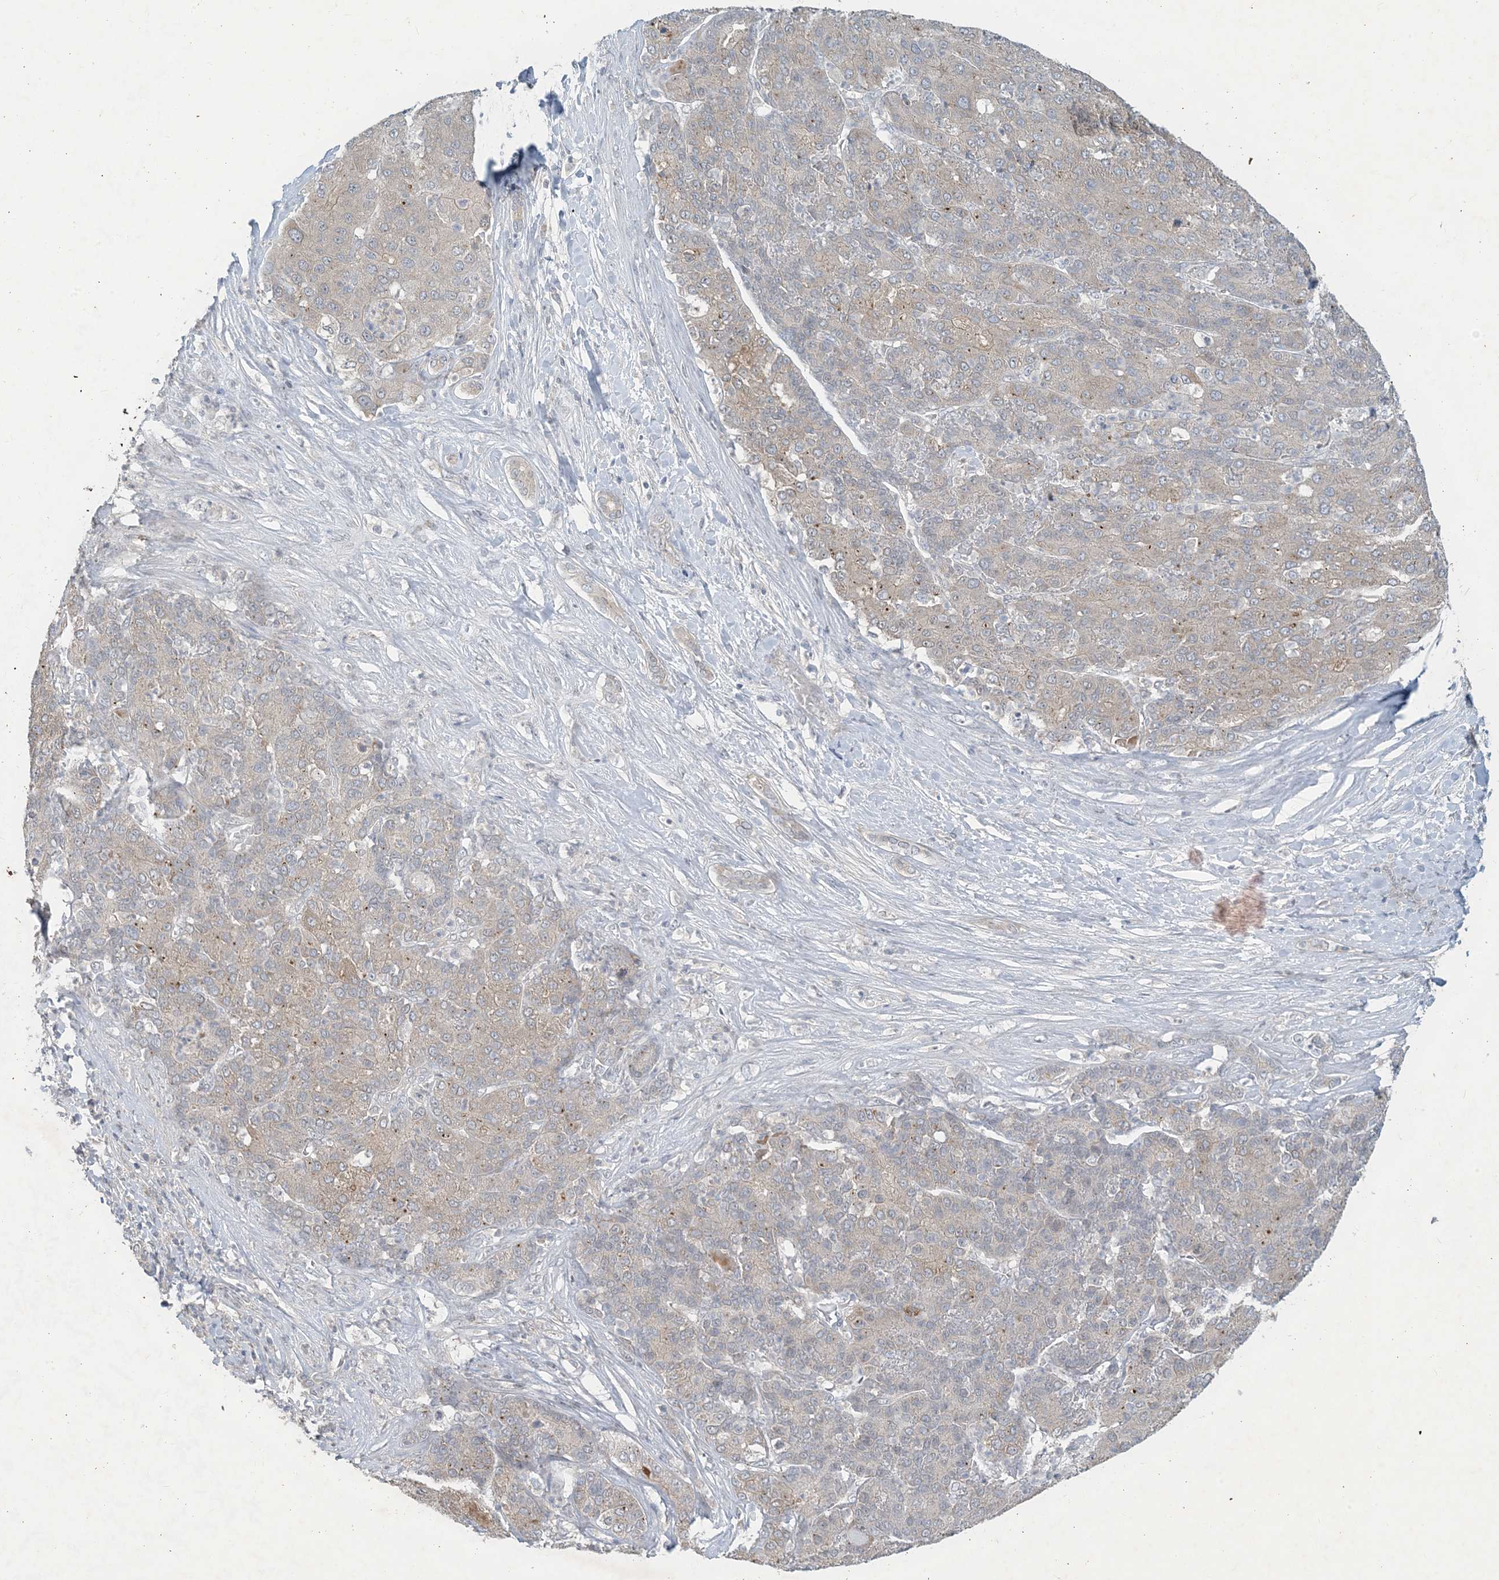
{"staining": {"intensity": "negative", "quantity": "none", "location": "none"}, "tissue": "liver cancer", "cell_type": "Tumor cells", "image_type": "cancer", "snomed": [{"axis": "morphology", "description": "Carcinoma, Hepatocellular, NOS"}, {"axis": "topography", "description": "Liver"}], "caption": "A histopathology image of human liver cancer (hepatocellular carcinoma) is negative for staining in tumor cells.", "gene": "CDS1", "patient": {"sex": "male", "age": 65}}